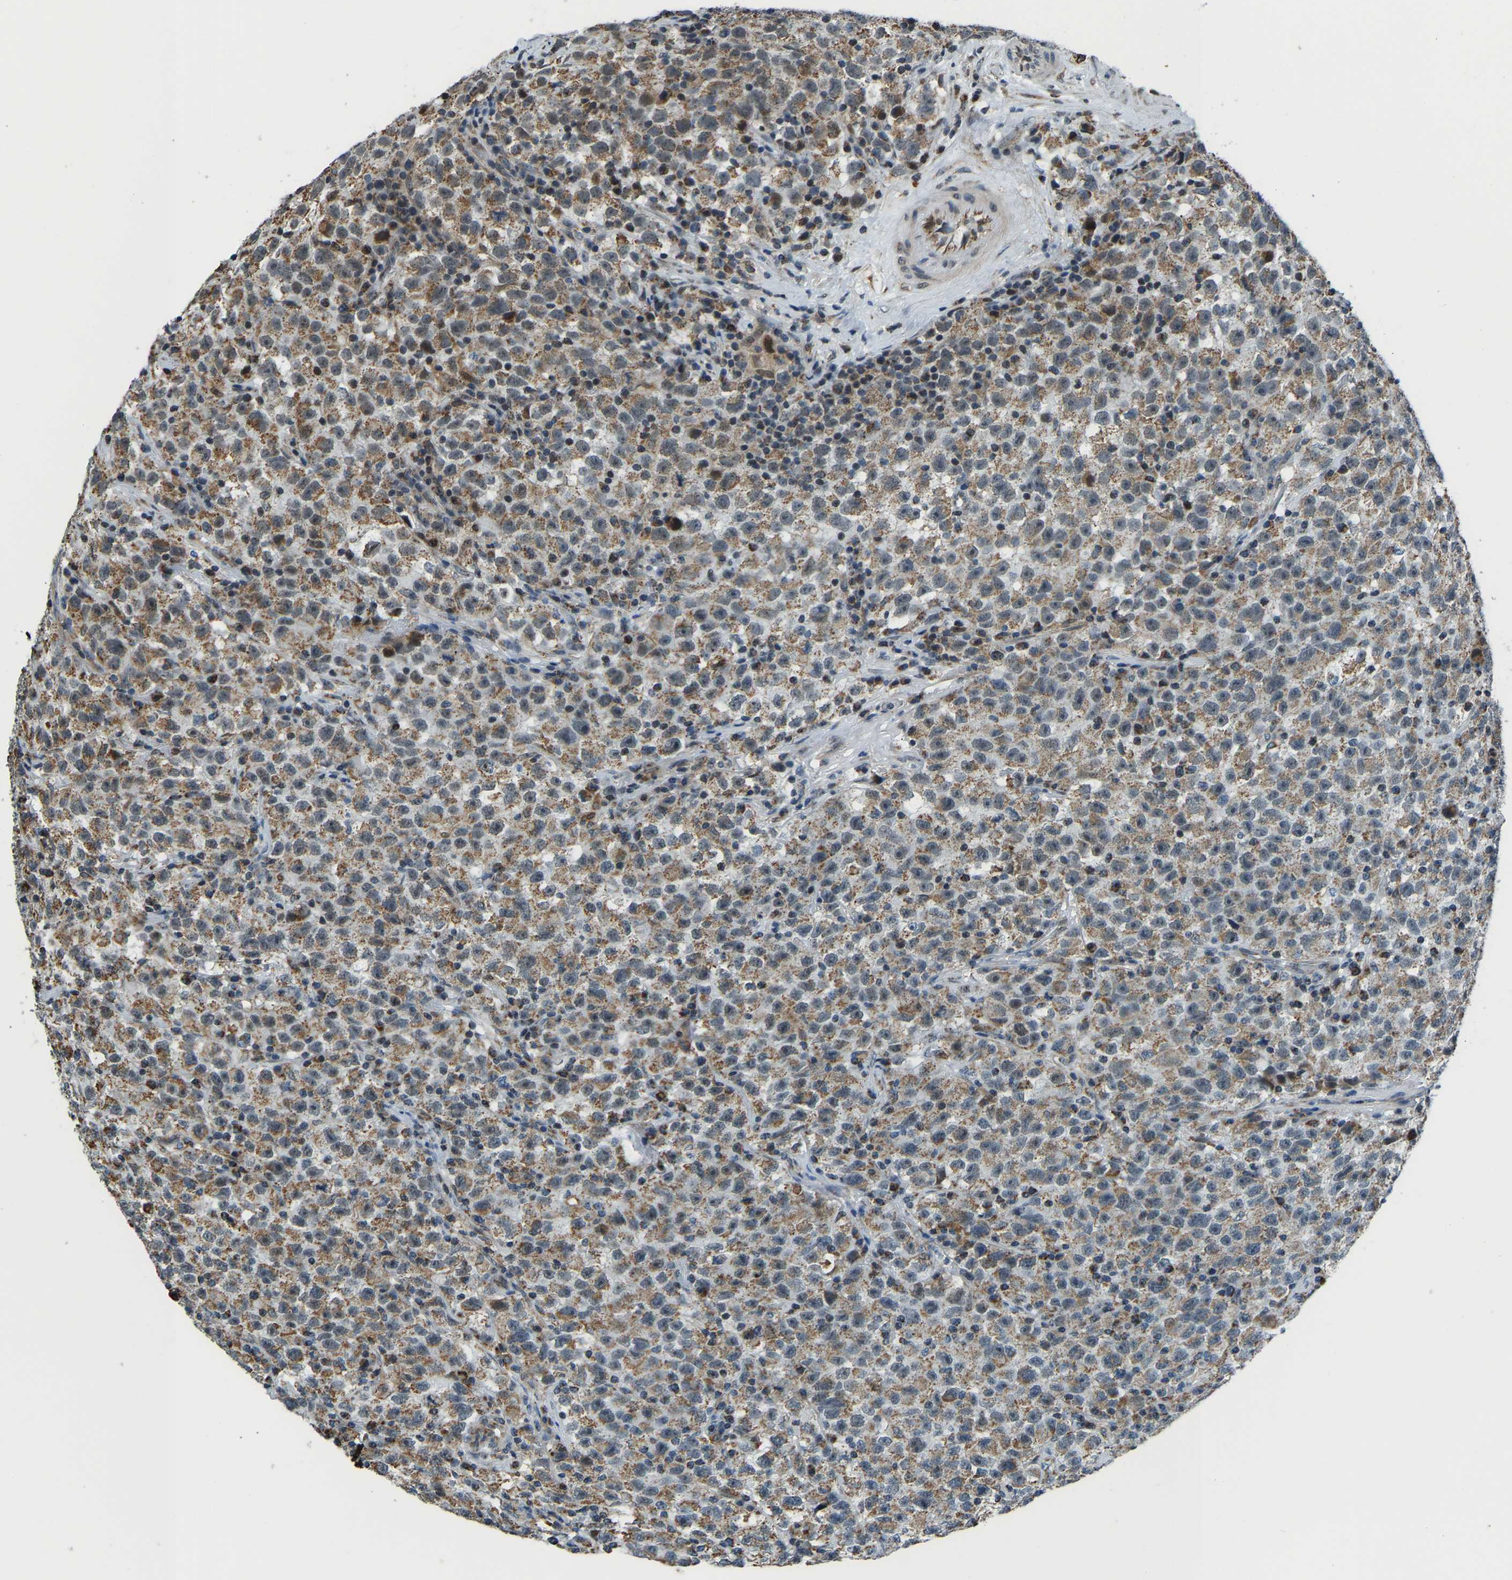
{"staining": {"intensity": "moderate", "quantity": ">75%", "location": "cytoplasmic/membranous"}, "tissue": "testis cancer", "cell_type": "Tumor cells", "image_type": "cancer", "snomed": [{"axis": "morphology", "description": "Seminoma, NOS"}, {"axis": "topography", "description": "Testis"}], "caption": "Protein positivity by immunohistochemistry (IHC) reveals moderate cytoplasmic/membranous staining in about >75% of tumor cells in testis seminoma.", "gene": "RBM33", "patient": {"sex": "male", "age": 22}}